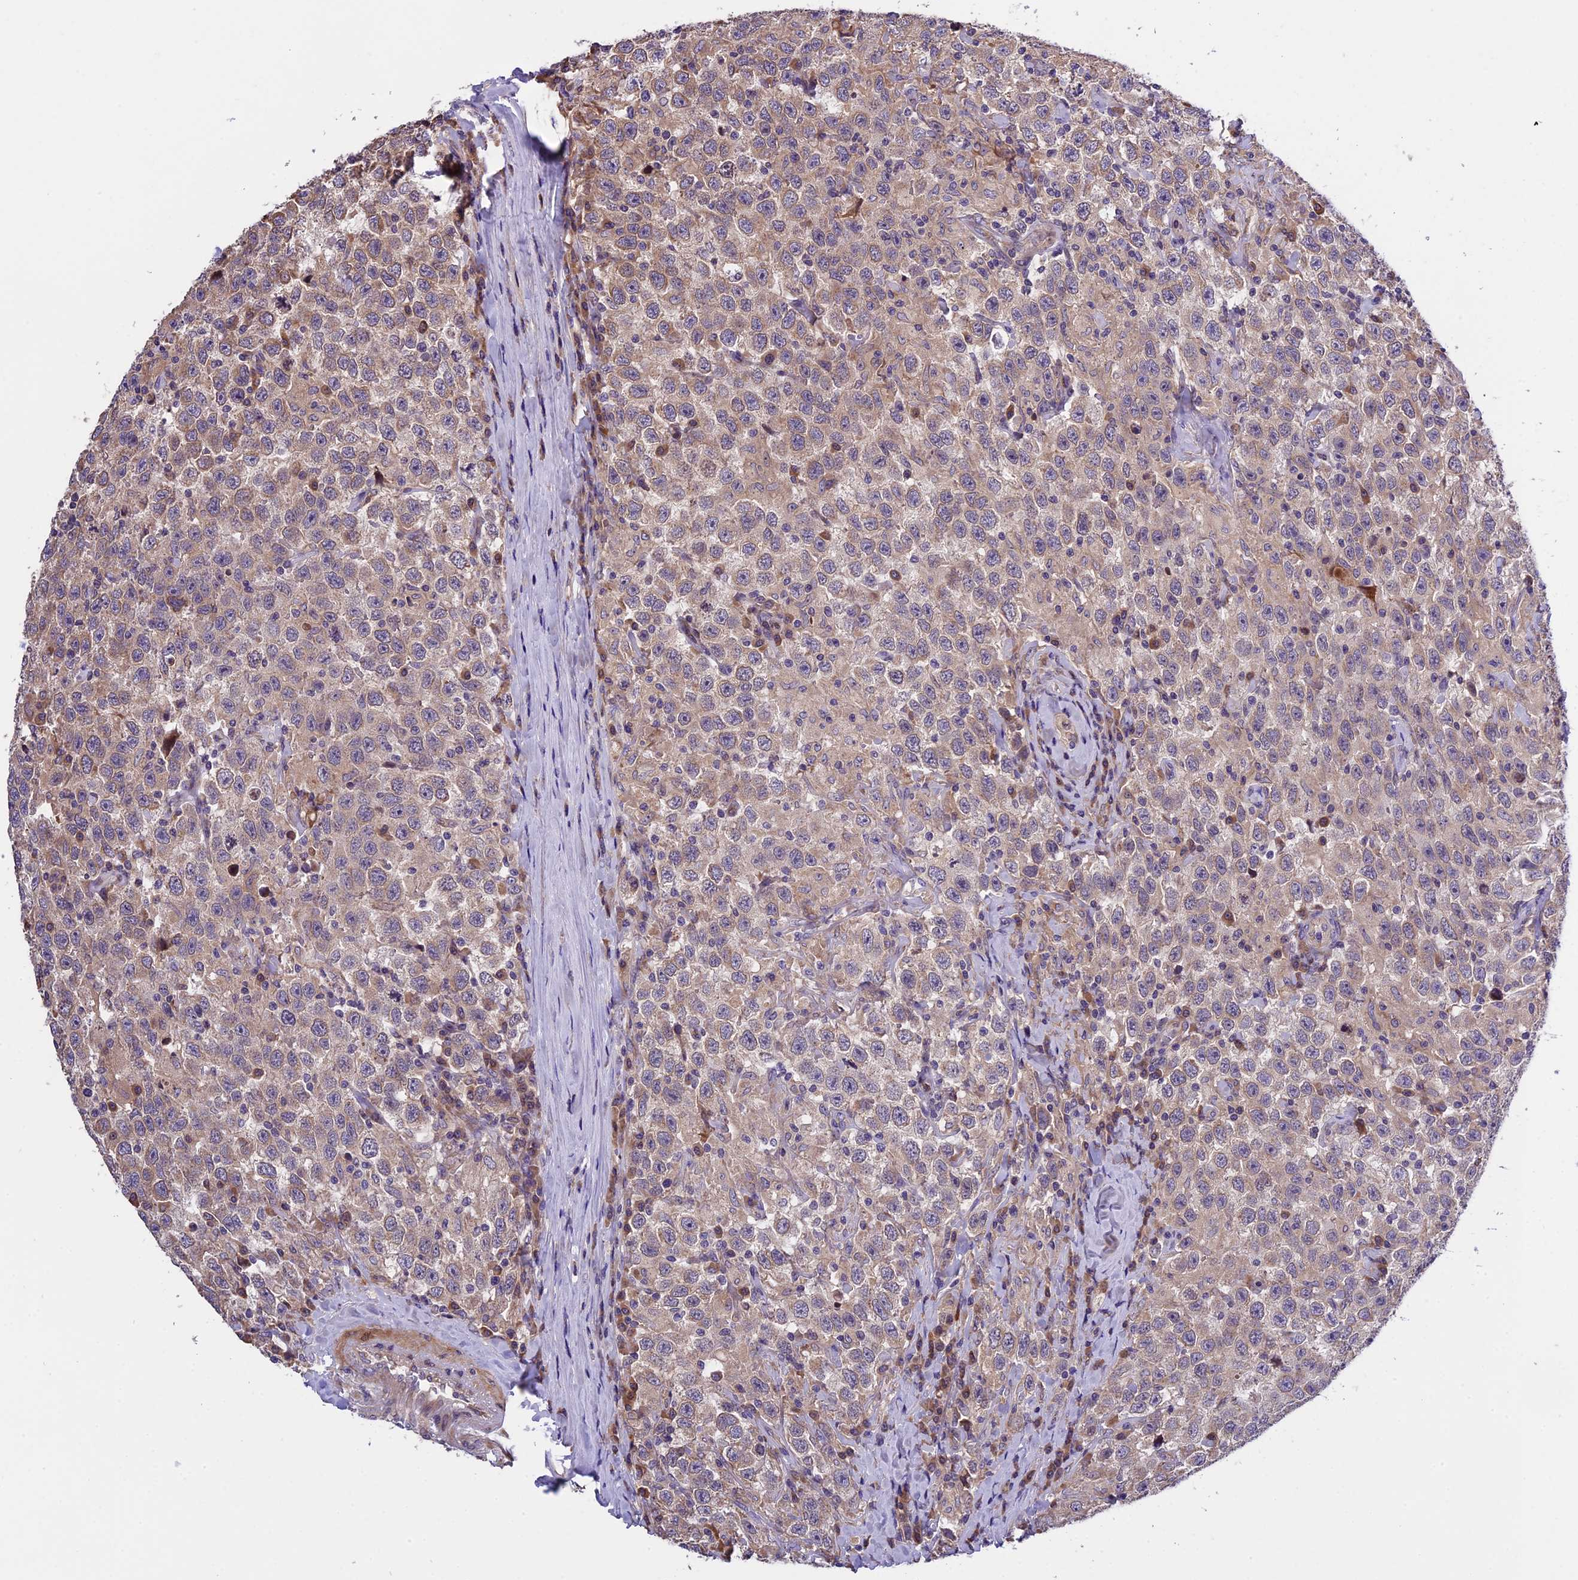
{"staining": {"intensity": "weak", "quantity": "25%-75%", "location": "cytoplasmic/membranous"}, "tissue": "testis cancer", "cell_type": "Tumor cells", "image_type": "cancer", "snomed": [{"axis": "morphology", "description": "Seminoma, NOS"}, {"axis": "topography", "description": "Testis"}], "caption": "Protein staining of testis cancer (seminoma) tissue exhibits weak cytoplasmic/membranous expression in about 25%-75% of tumor cells.", "gene": "ABCC10", "patient": {"sex": "male", "age": 41}}